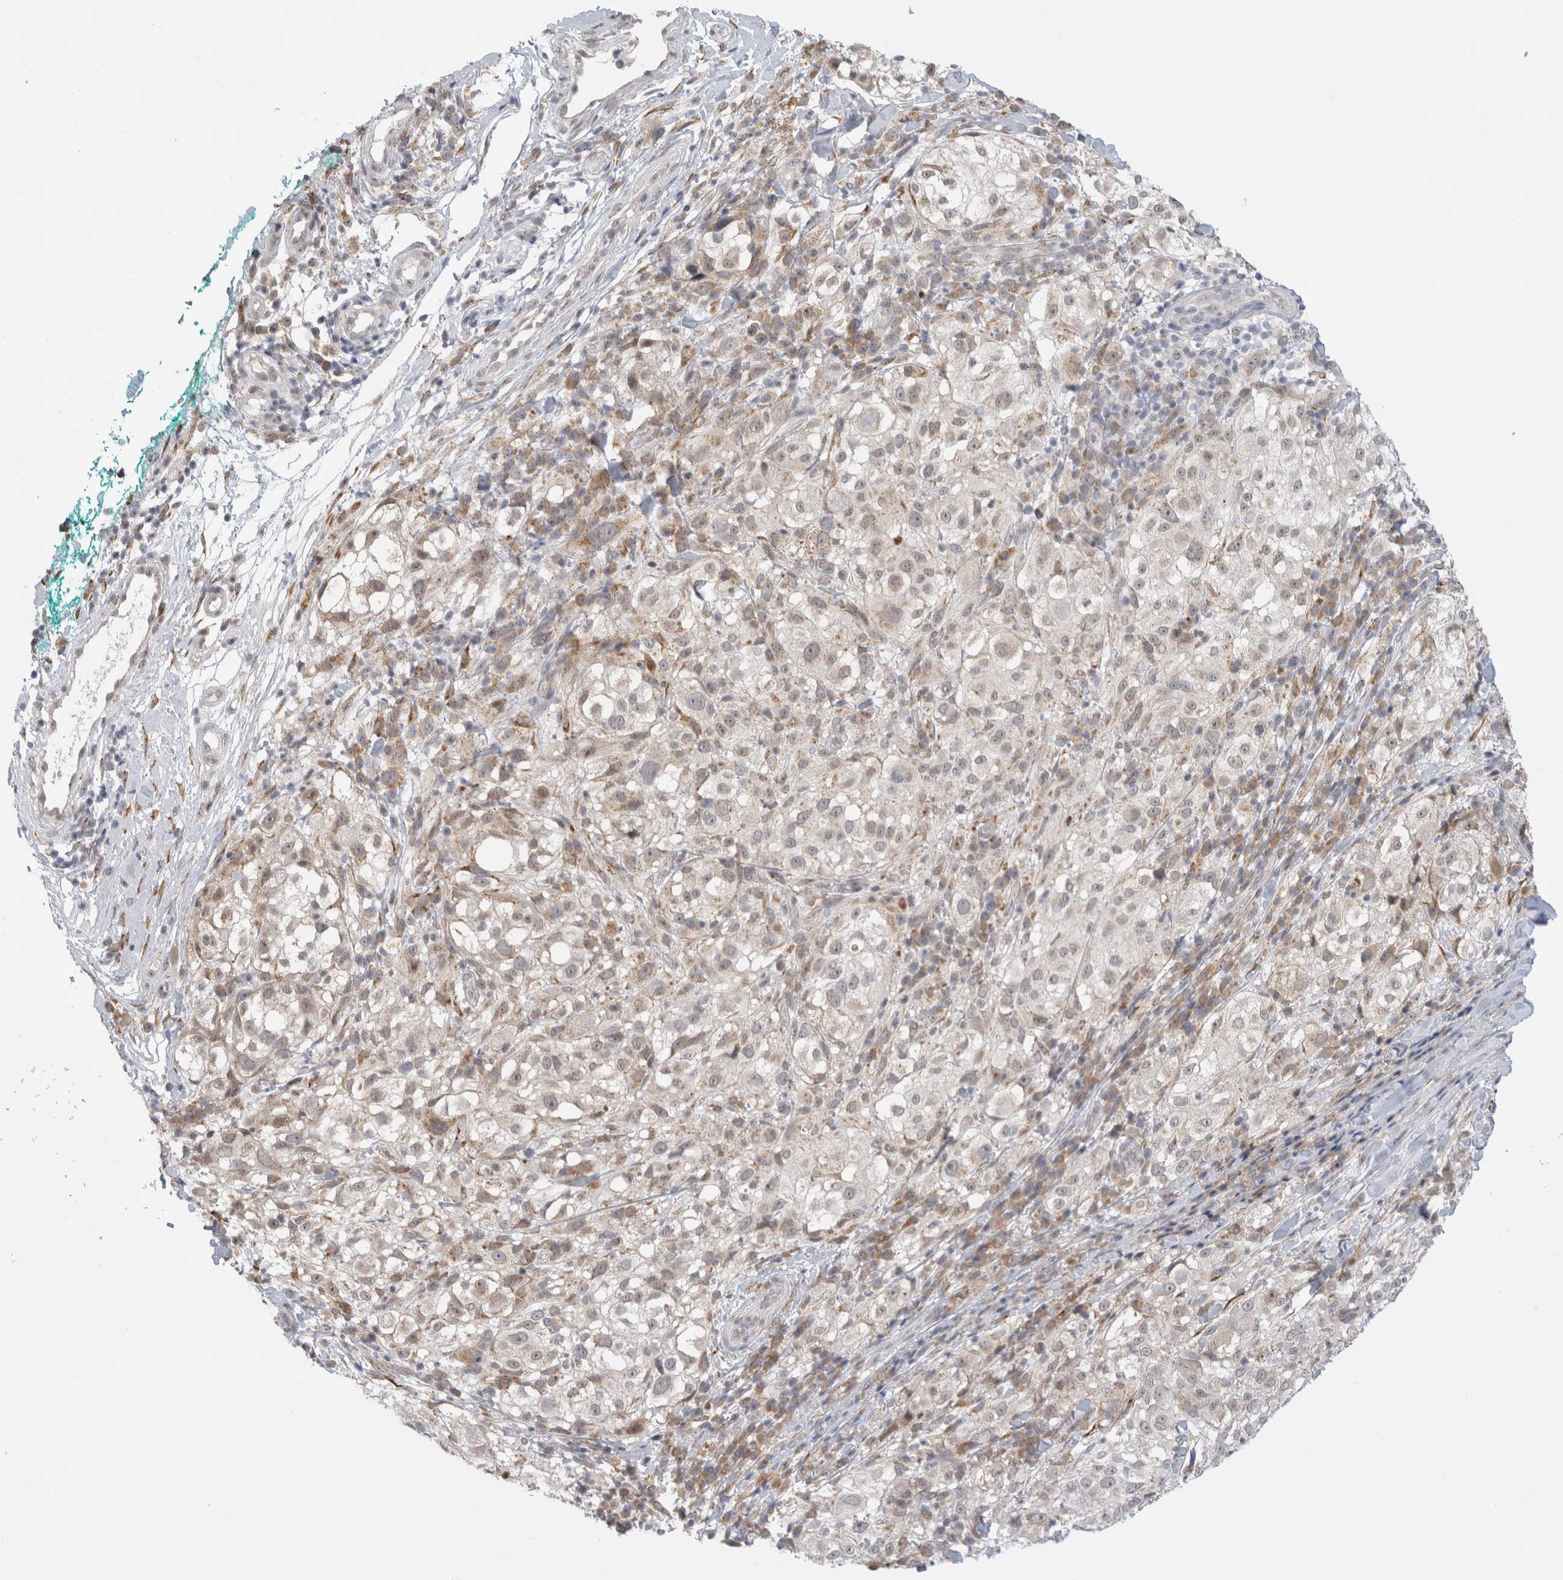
{"staining": {"intensity": "weak", "quantity": "25%-75%", "location": "cytoplasmic/membranous"}, "tissue": "melanoma", "cell_type": "Tumor cells", "image_type": "cancer", "snomed": [{"axis": "morphology", "description": "Necrosis, NOS"}, {"axis": "morphology", "description": "Malignant melanoma, NOS"}, {"axis": "topography", "description": "Skin"}], "caption": "The immunohistochemical stain highlights weak cytoplasmic/membranous positivity in tumor cells of melanoma tissue. The staining was performed using DAB to visualize the protein expression in brown, while the nuclei were stained in blue with hematoxylin (Magnification: 20x).", "gene": "TRMT1L", "patient": {"sex": "female", "age": 87}}